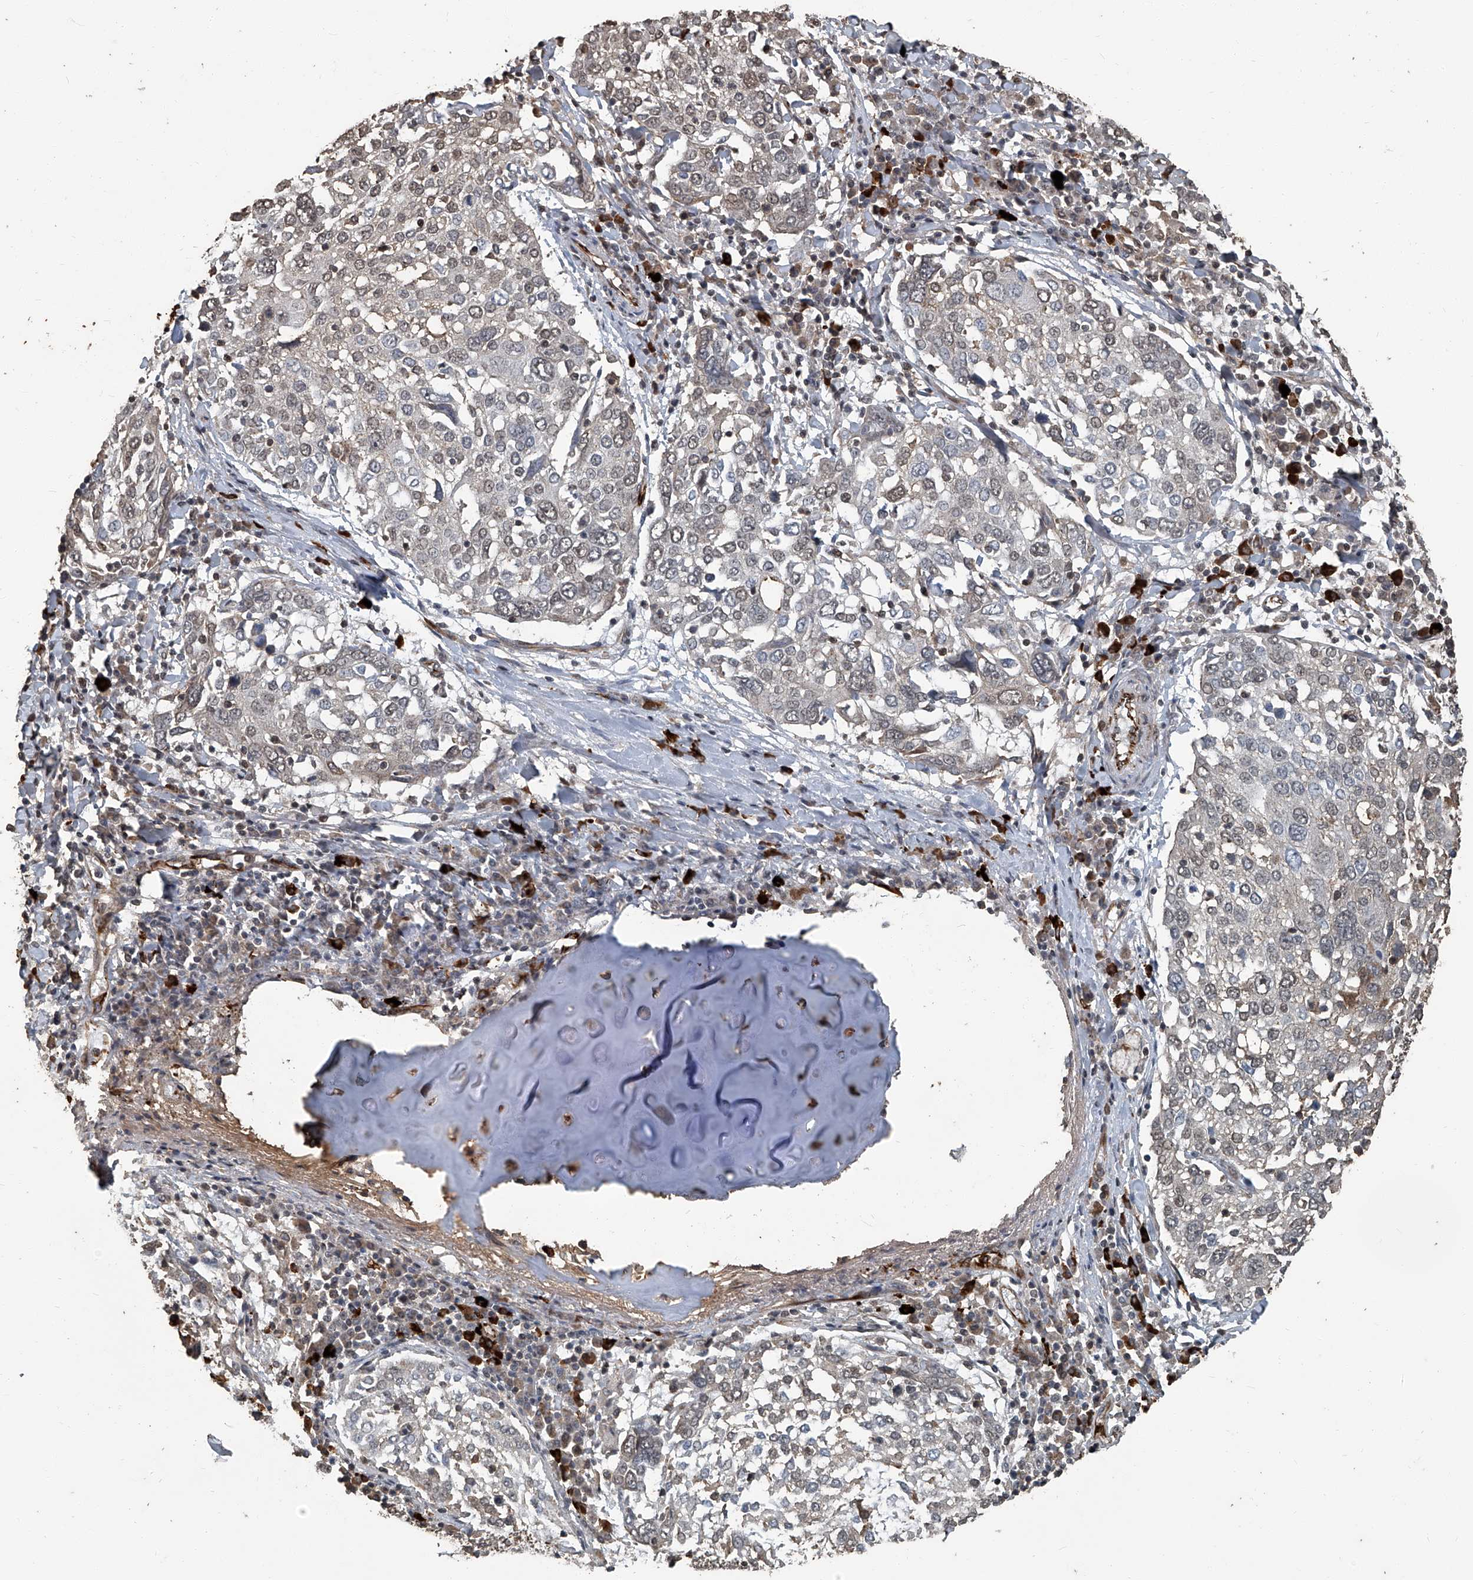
{"staining": {"intensity": "negative", "quantity": "none", "location": "none"}, "tissue": "lung cancer", "cell_type": "Tumor cells", "image_type": "cancer", "snomed": [{"axis": "morphology", "description": "Squamous cell carcinoma, NOS"}, {"axis": "topography", "description": "Lung"}], "caption": "Tumor cells show no significant positivity in lung cancer.", "gene": "GPR132", "patient": {"sex": "male", "age": 65}}